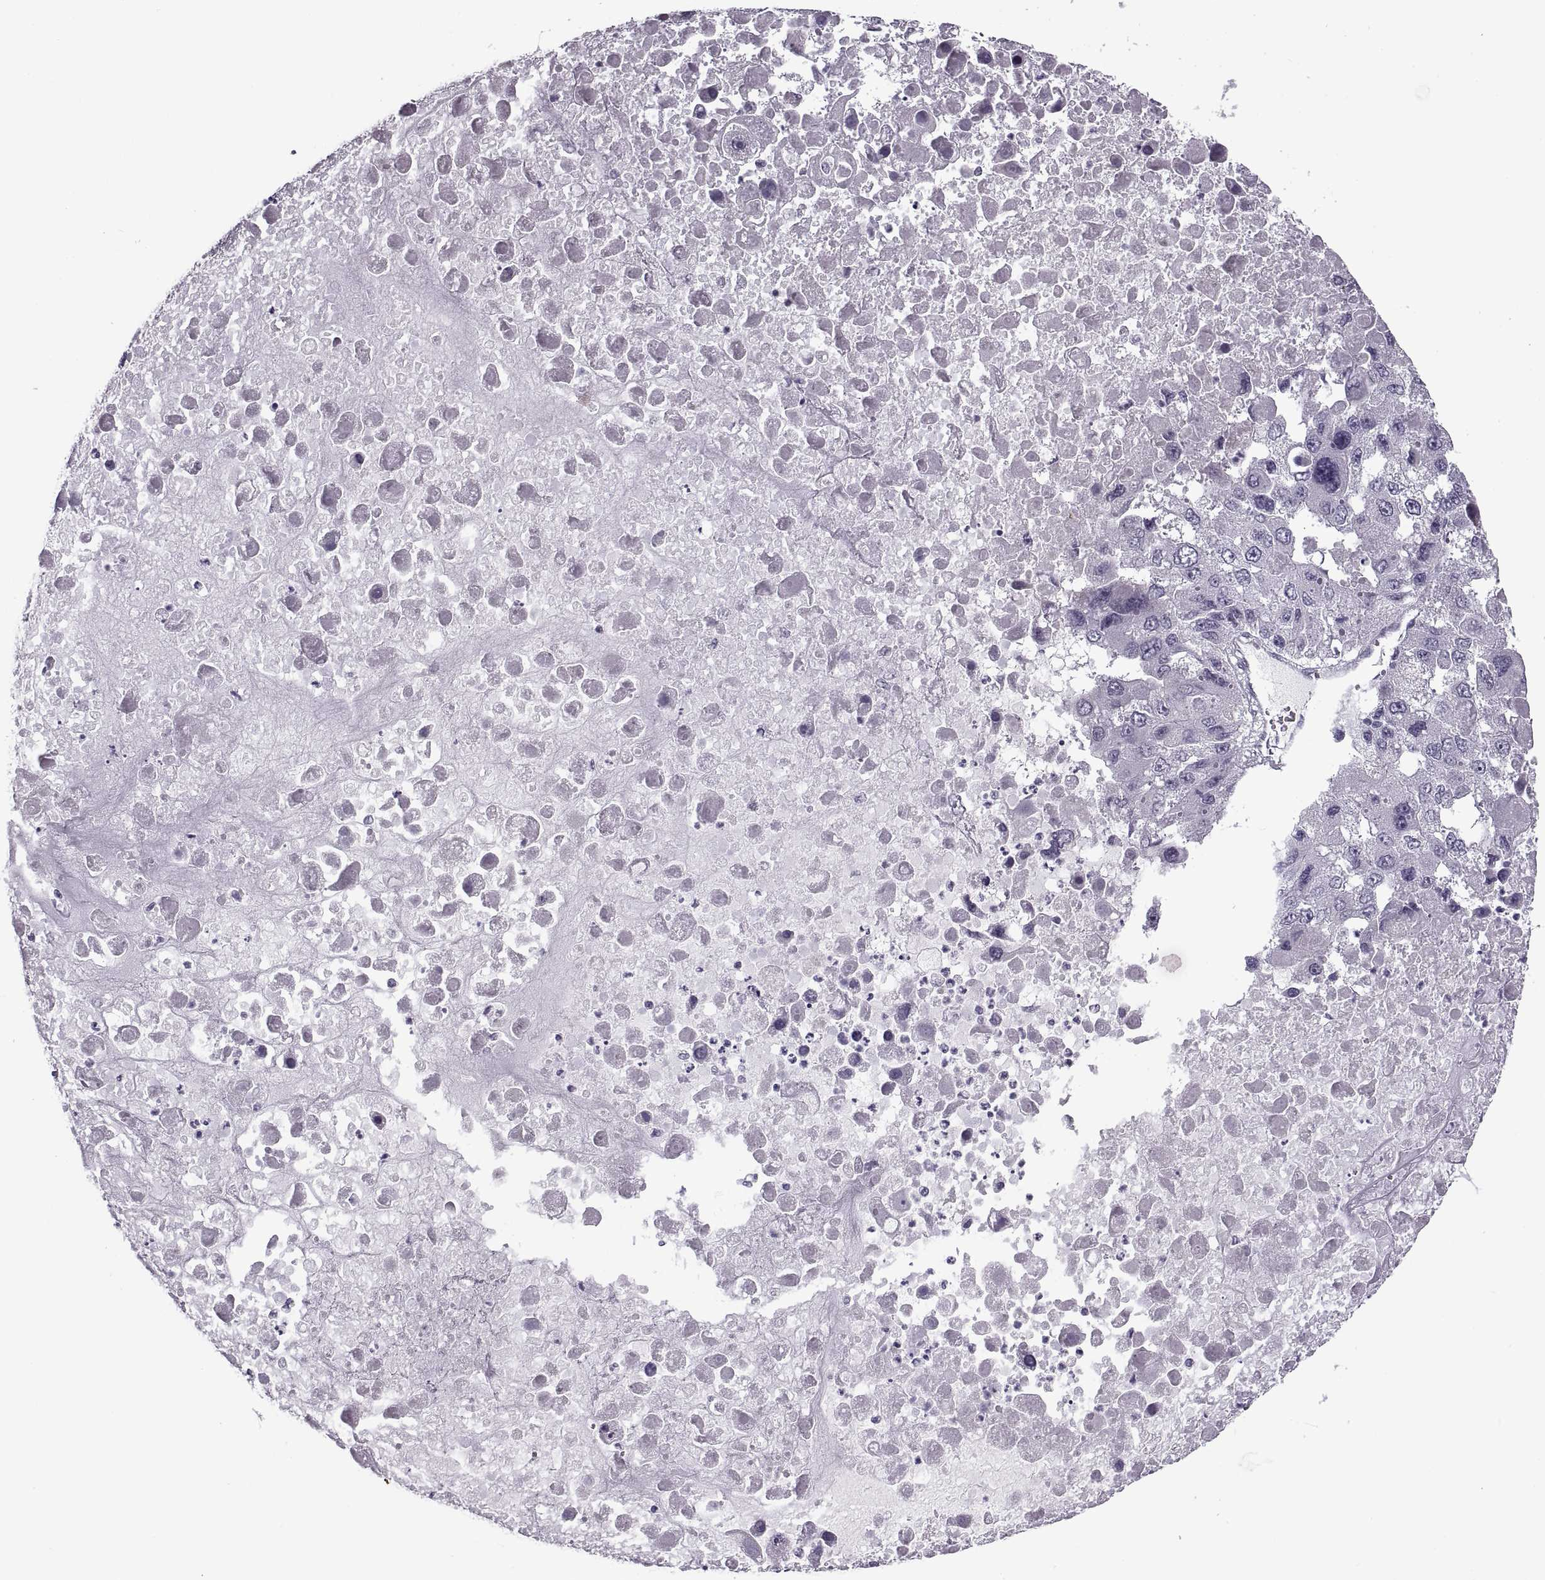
{"staining": {"intensity": "negative", "quantity": "none", "location": "none"}, "tissue": "liver cancer", "cell_type": "Tumor cells", "image_type": "cancer", "snomed": [{"axis": "morphology", "description": "Carcinoma, Hepatocellular, NOS"}, {"axis": "topography", "description": "Liver"}], "caption": "High power microscopy histopathology image of an immunohistochemistry photomicrograph of liver hepatocellular carcinoma, revealing no significant positivity in tumor cells.", "gene": "PRSS37", "patient": {"sex": "female", "age": 41}}